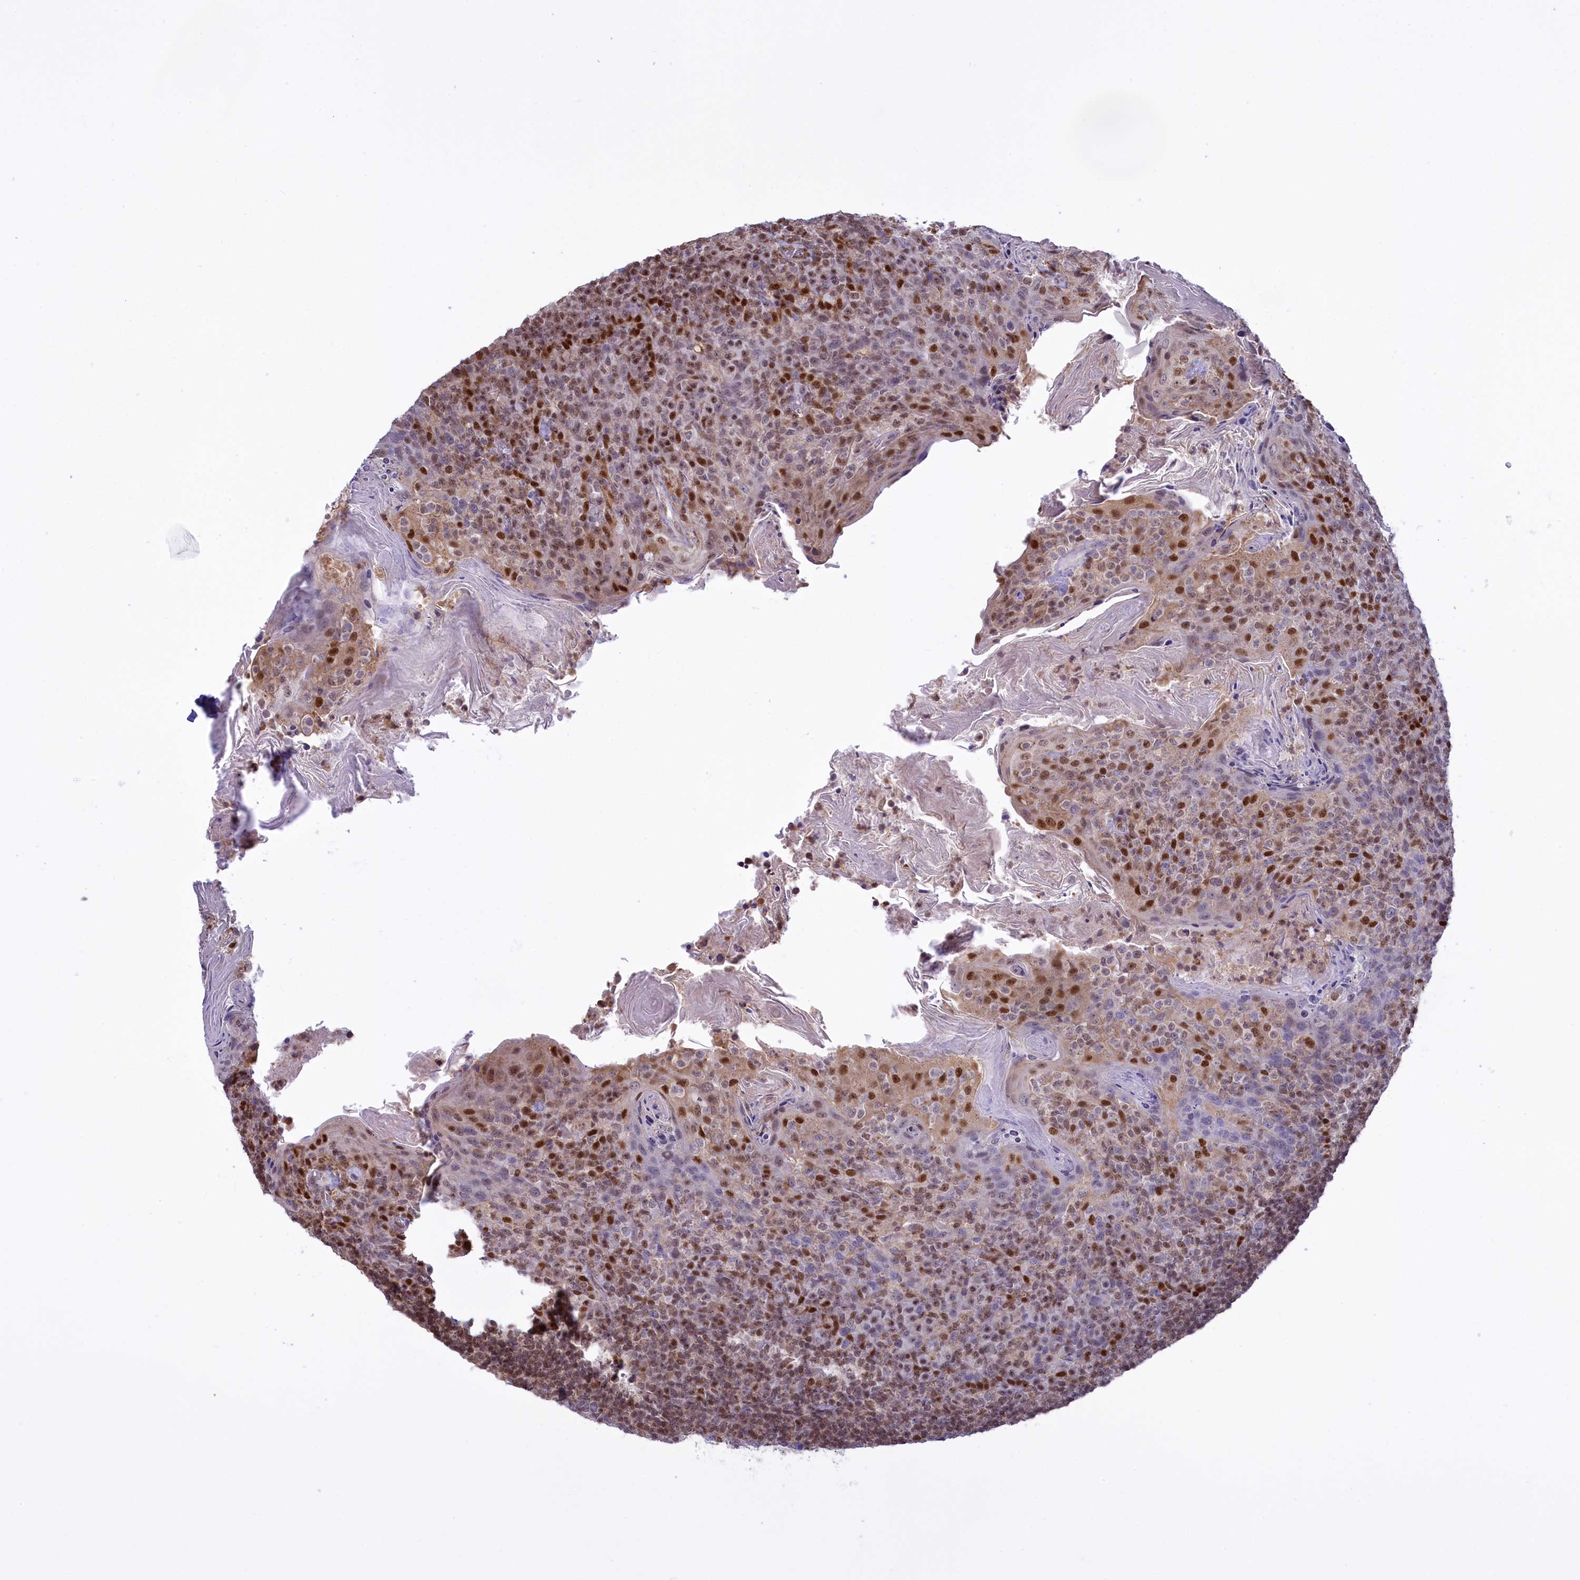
{"staining": {"intensity": "moderate", "quantity": "<25%", "location": "nuclear"}, "tissue": "tonsil", "cell_type": "Germinal center cells", "image_type": "normal", "snomed": [{"axis": "morphology", "description": "Normal tissue, NOS"}, {"axis": "topography", "description": "Tonsil"}], "caption": "A brown stain labels moderate nuclear positivity of a protein in germinal center cells of unremarkable human tonsil.", "gene": "IZUMO2", "patient": {"sex": "female", "age": 10}}